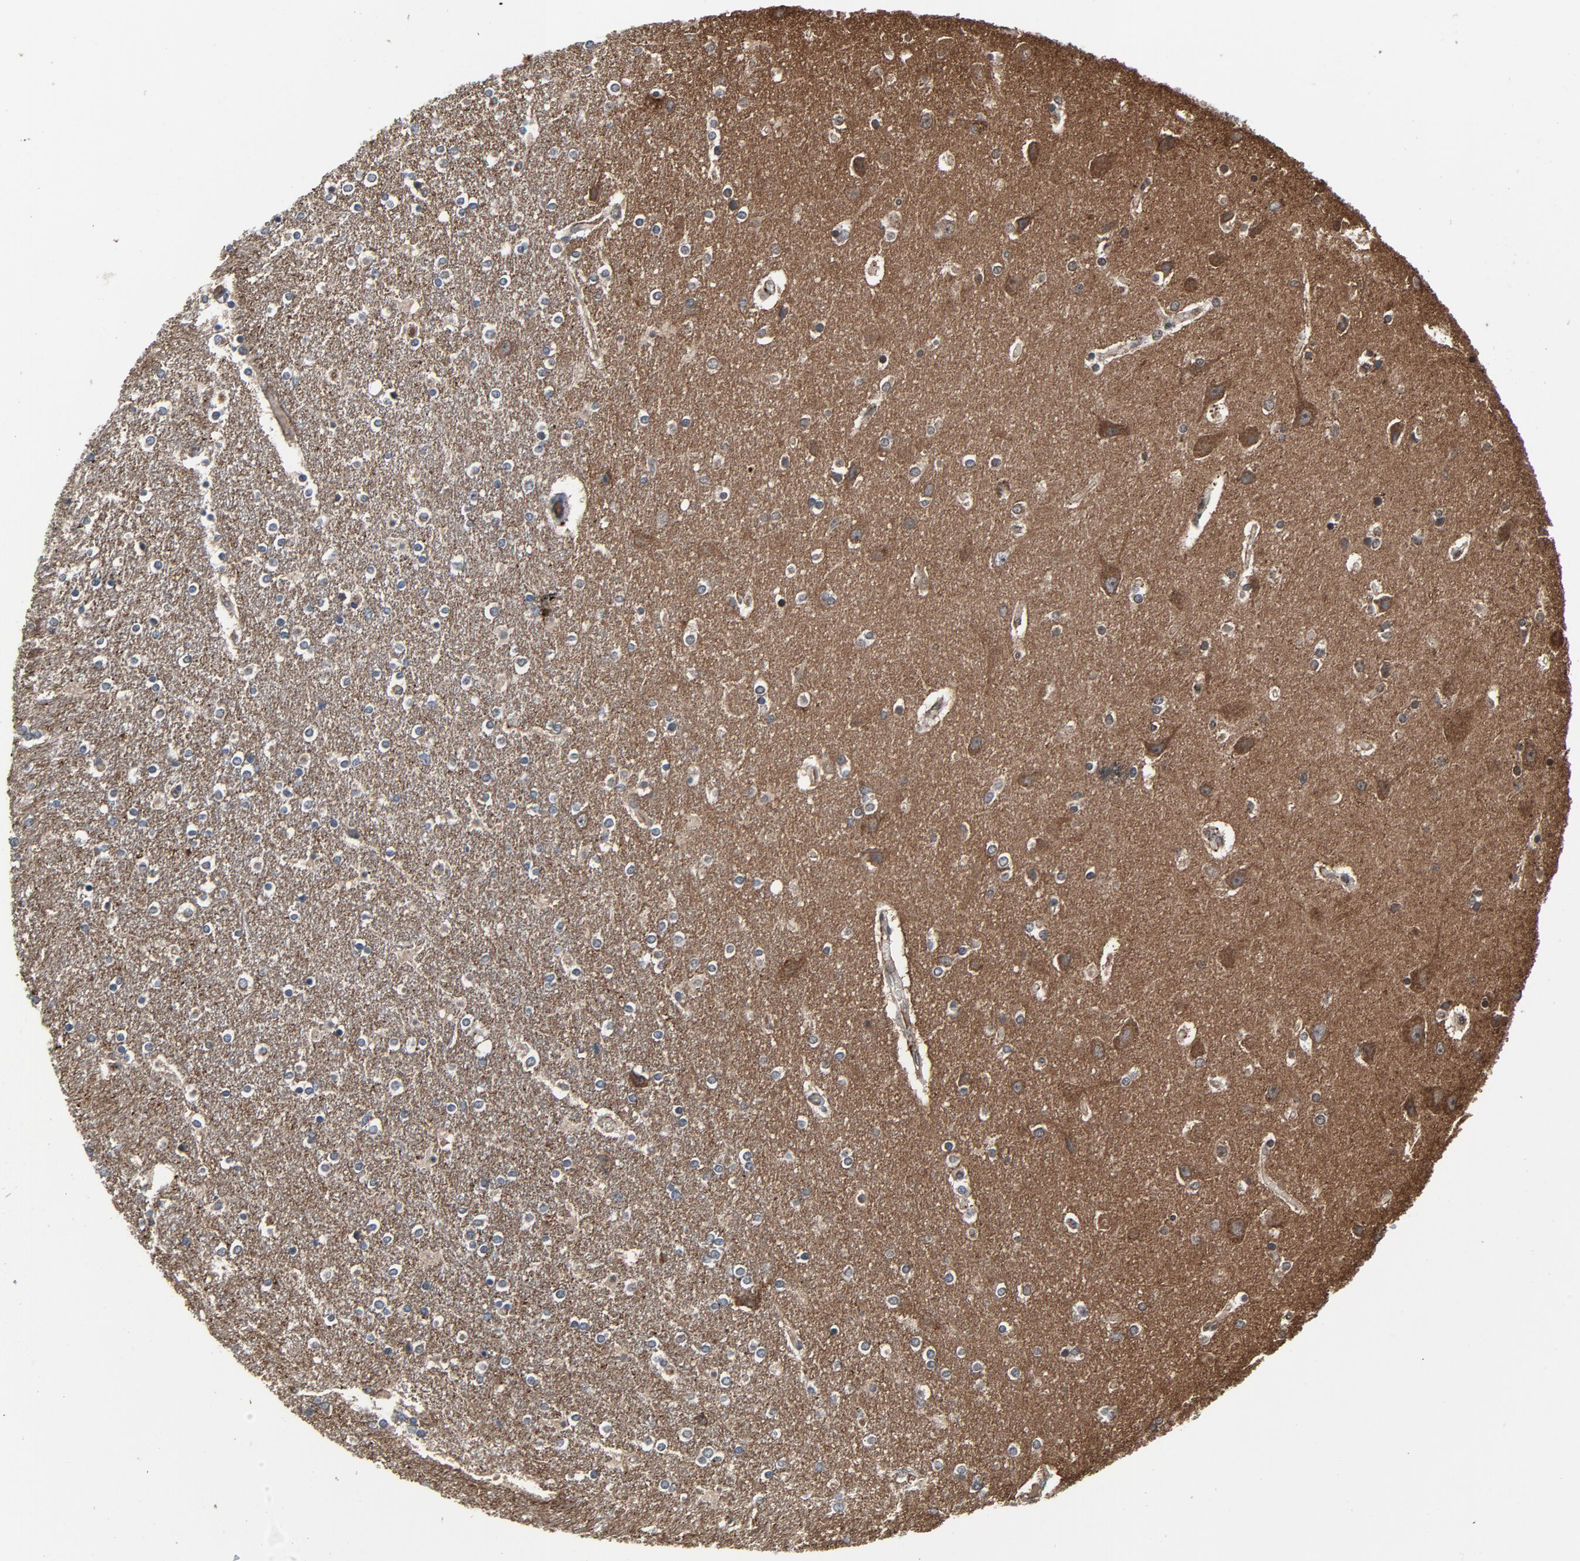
{"staining": {"intensity": "strong", "quantity": ">75%", "location": "nuclear"}, "tissue": "caudate", "cell_type": "Glial cells", "image_type": "normal", "snomed": [{"axis": "morphology", "description": "Normal tissue, NOS"}, {"axis": "topography", "description": "Lateral ventricle wall"}], "caption": "Brown immunohistochemical staining in normal human caudate reveals strong nuclear positivity in about >75% of glial cells.", "gene": "PDZD4", "patient": {"sex": "female", "age": 54}}